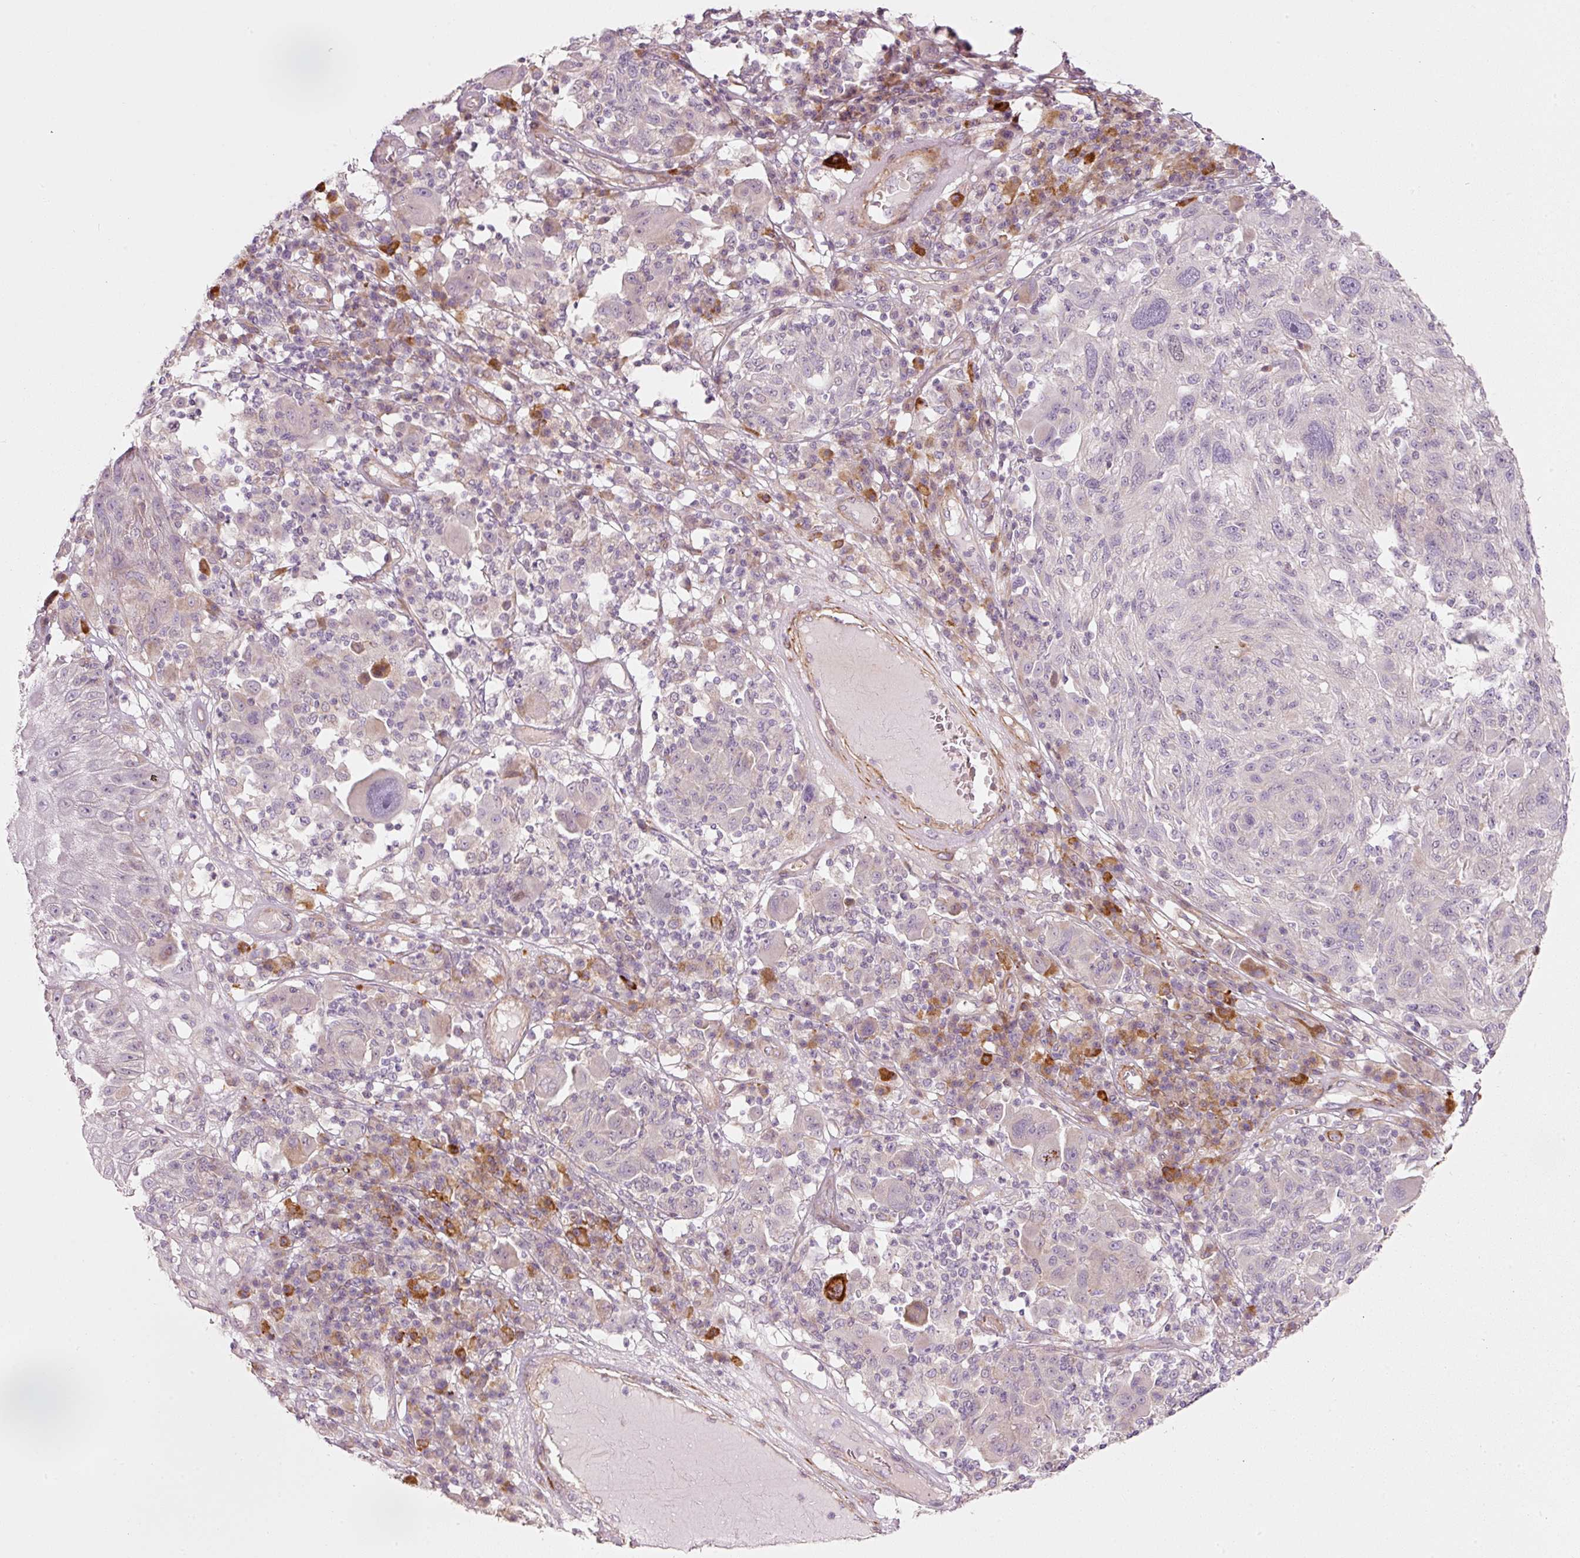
{"staining": {"intensity": "negative", "quantity": "none", "location": "none"}, "tissue": "melanoma", "cell_type": "Tumor cells", "image_type": "cancer", "snomed": [{"axis": "morphology", "description": "Malignant melanoma, NOS"}, {"axis": "topography", "description": "Skin"}], "caption": "IHC of human malignant melanoma reveals no staining in tumor cells.", "gene": "KCNQ1", "patient": {"sex": "male", "age": 53}}